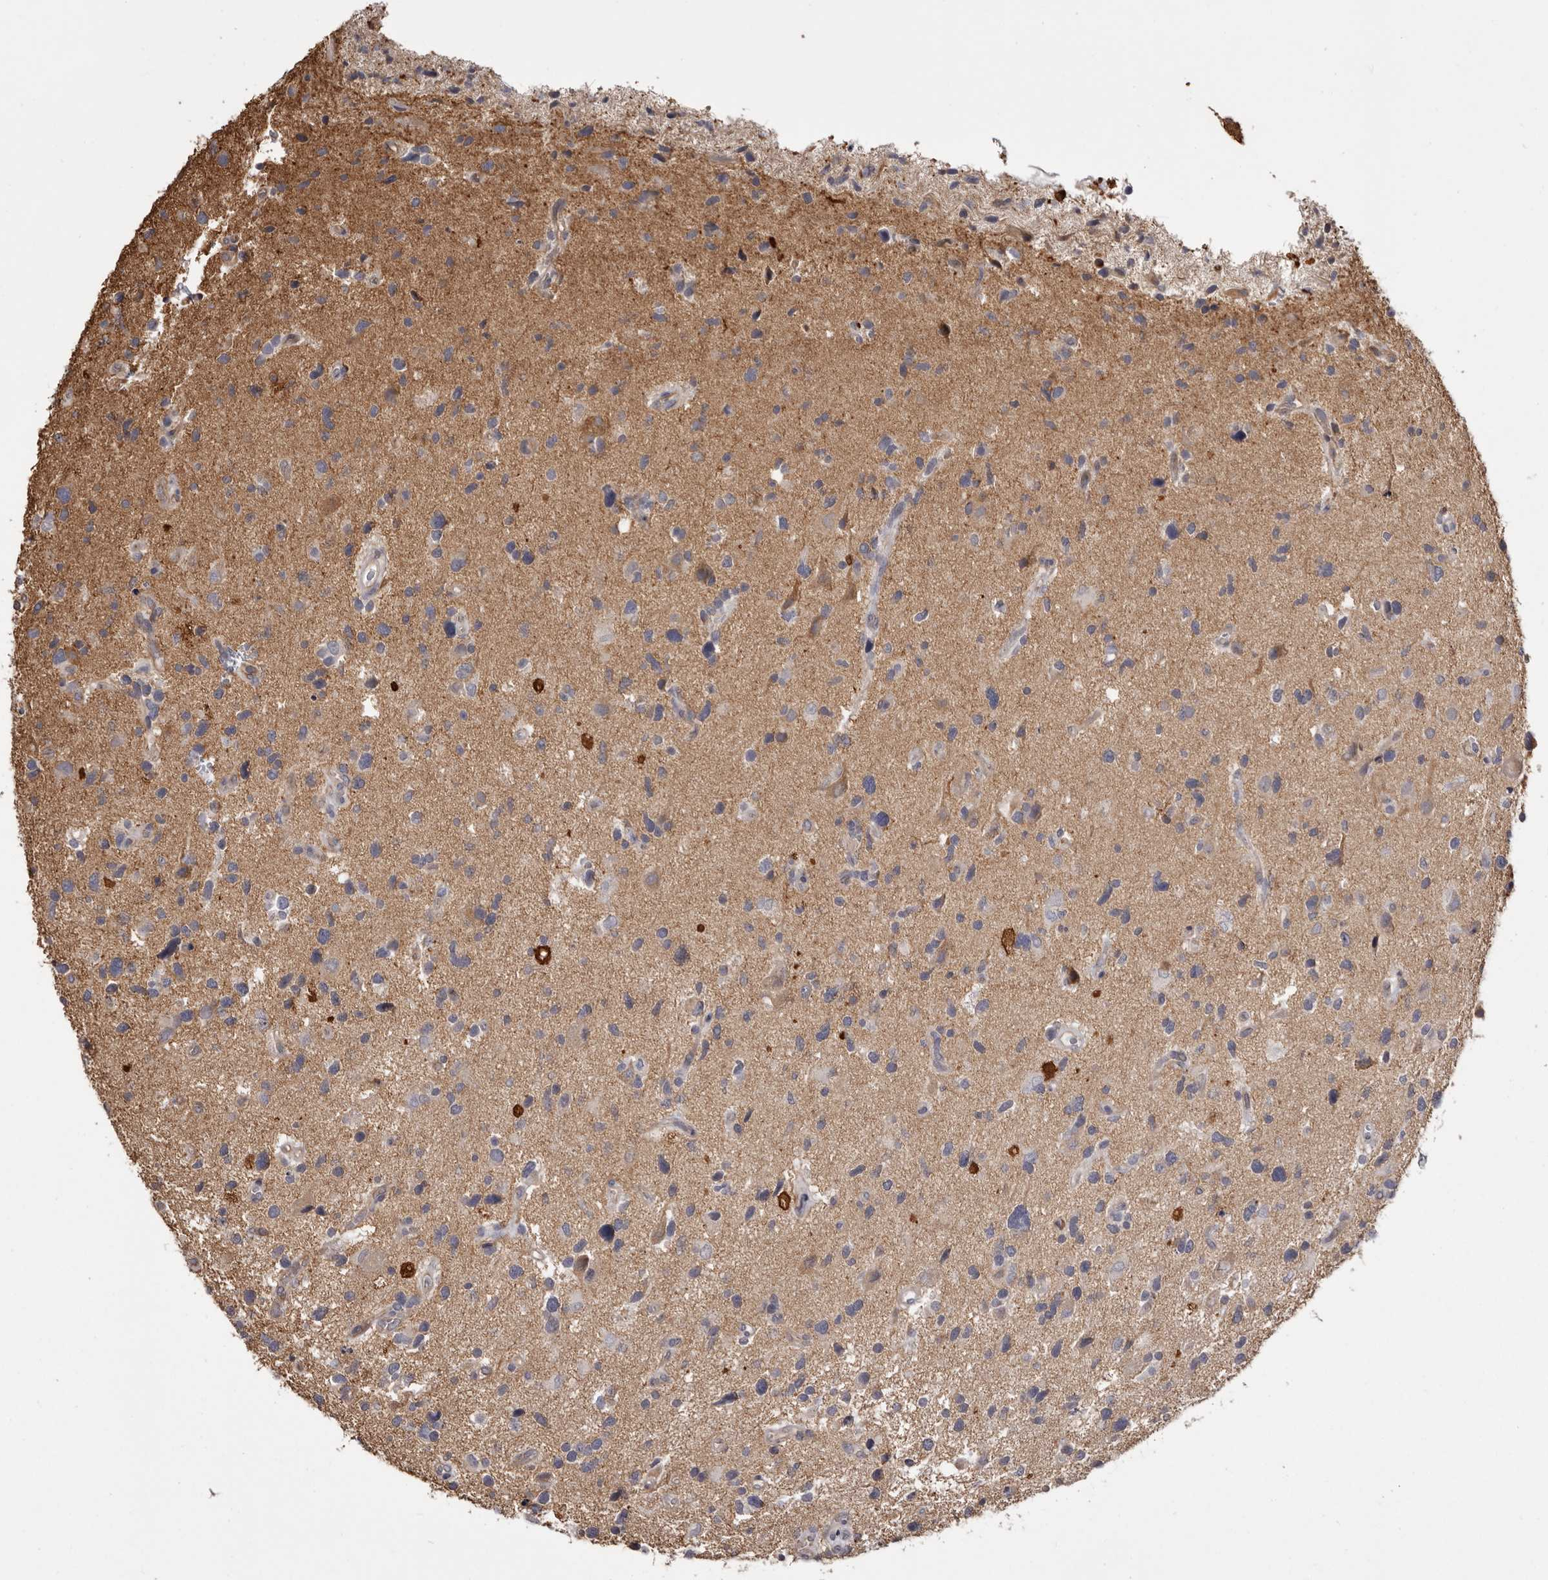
{"staining": {"intensity": "moderate", "quantity": "<25%", "location": "cytoplasmic/membranous"}, "tissue": "glioma", "cell_type": "Tumor cells", "image_type": "cancer", "snomed": [{"axis": "morphology", "description": "Glioma, malignant, High grade"}, {"axis": "topography", "description": "Brain"}], "caption": "A low amount of moderate cytoplasmic/membranous positivity is appreciated in approximately <25% of tumor cells in glioma tissue.", "gene": "TNNI1", "patient": {"sex": "male", "age": 33}}